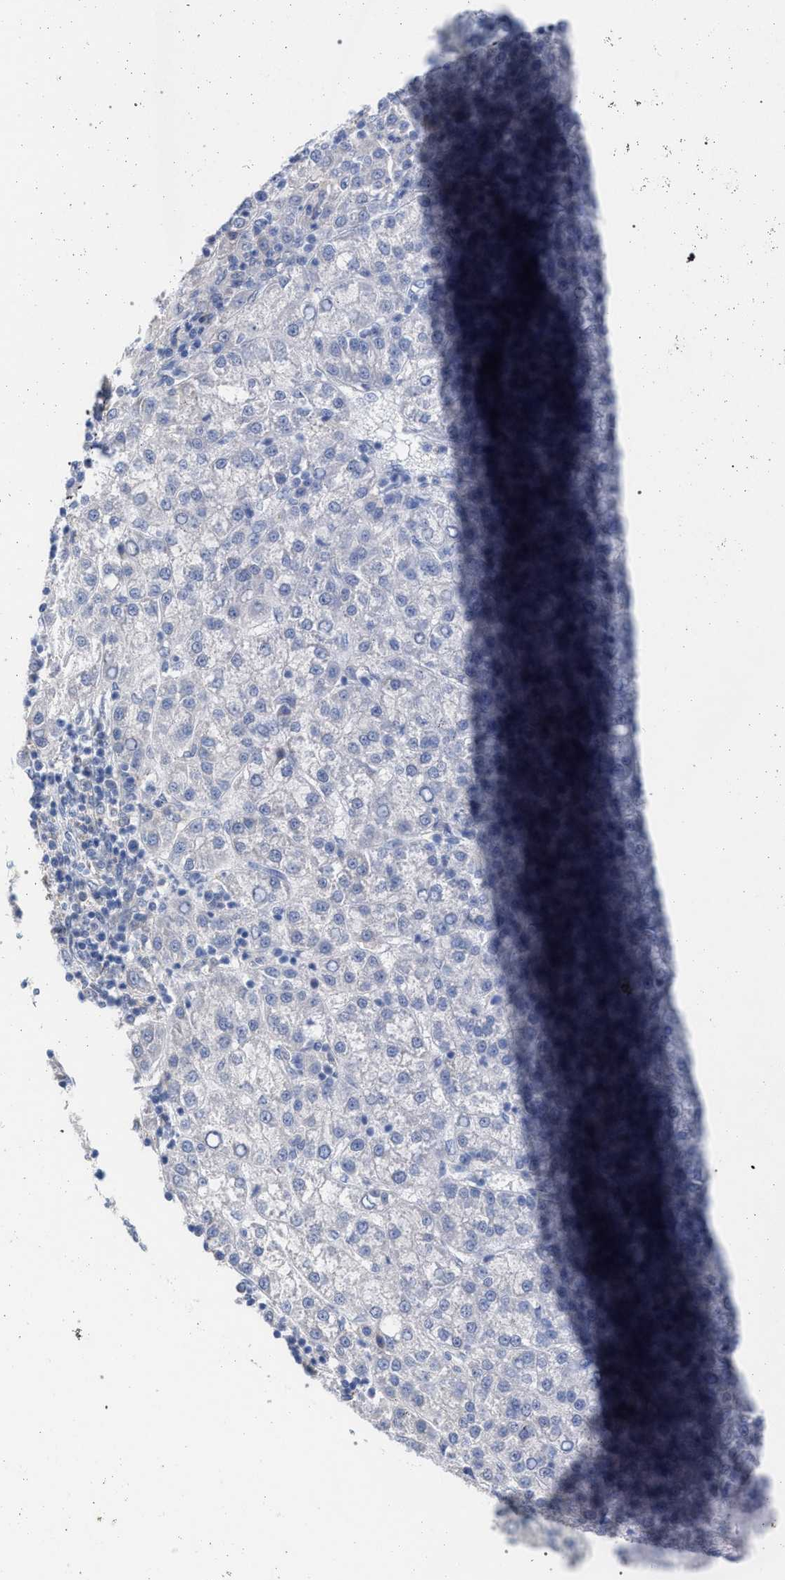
{"staining": {"intensity": "negative", "quantity": "none", "location": "none"}, "tissue": "liver cancer", "cell_type": "Tumor cells", "image_type": "cancer", "snomed": [{"axis": "morphology", "description": "Carcinoma, Hepatocellular, NOS"}, {"axis": "topography", "description": "Liver"}], "caption": "Tumor cells are negative for brown protein staining in liver hepatocellular carcinoma.", "gene": "FHOD3", "patient": {"sex": "female", "age": 58}}